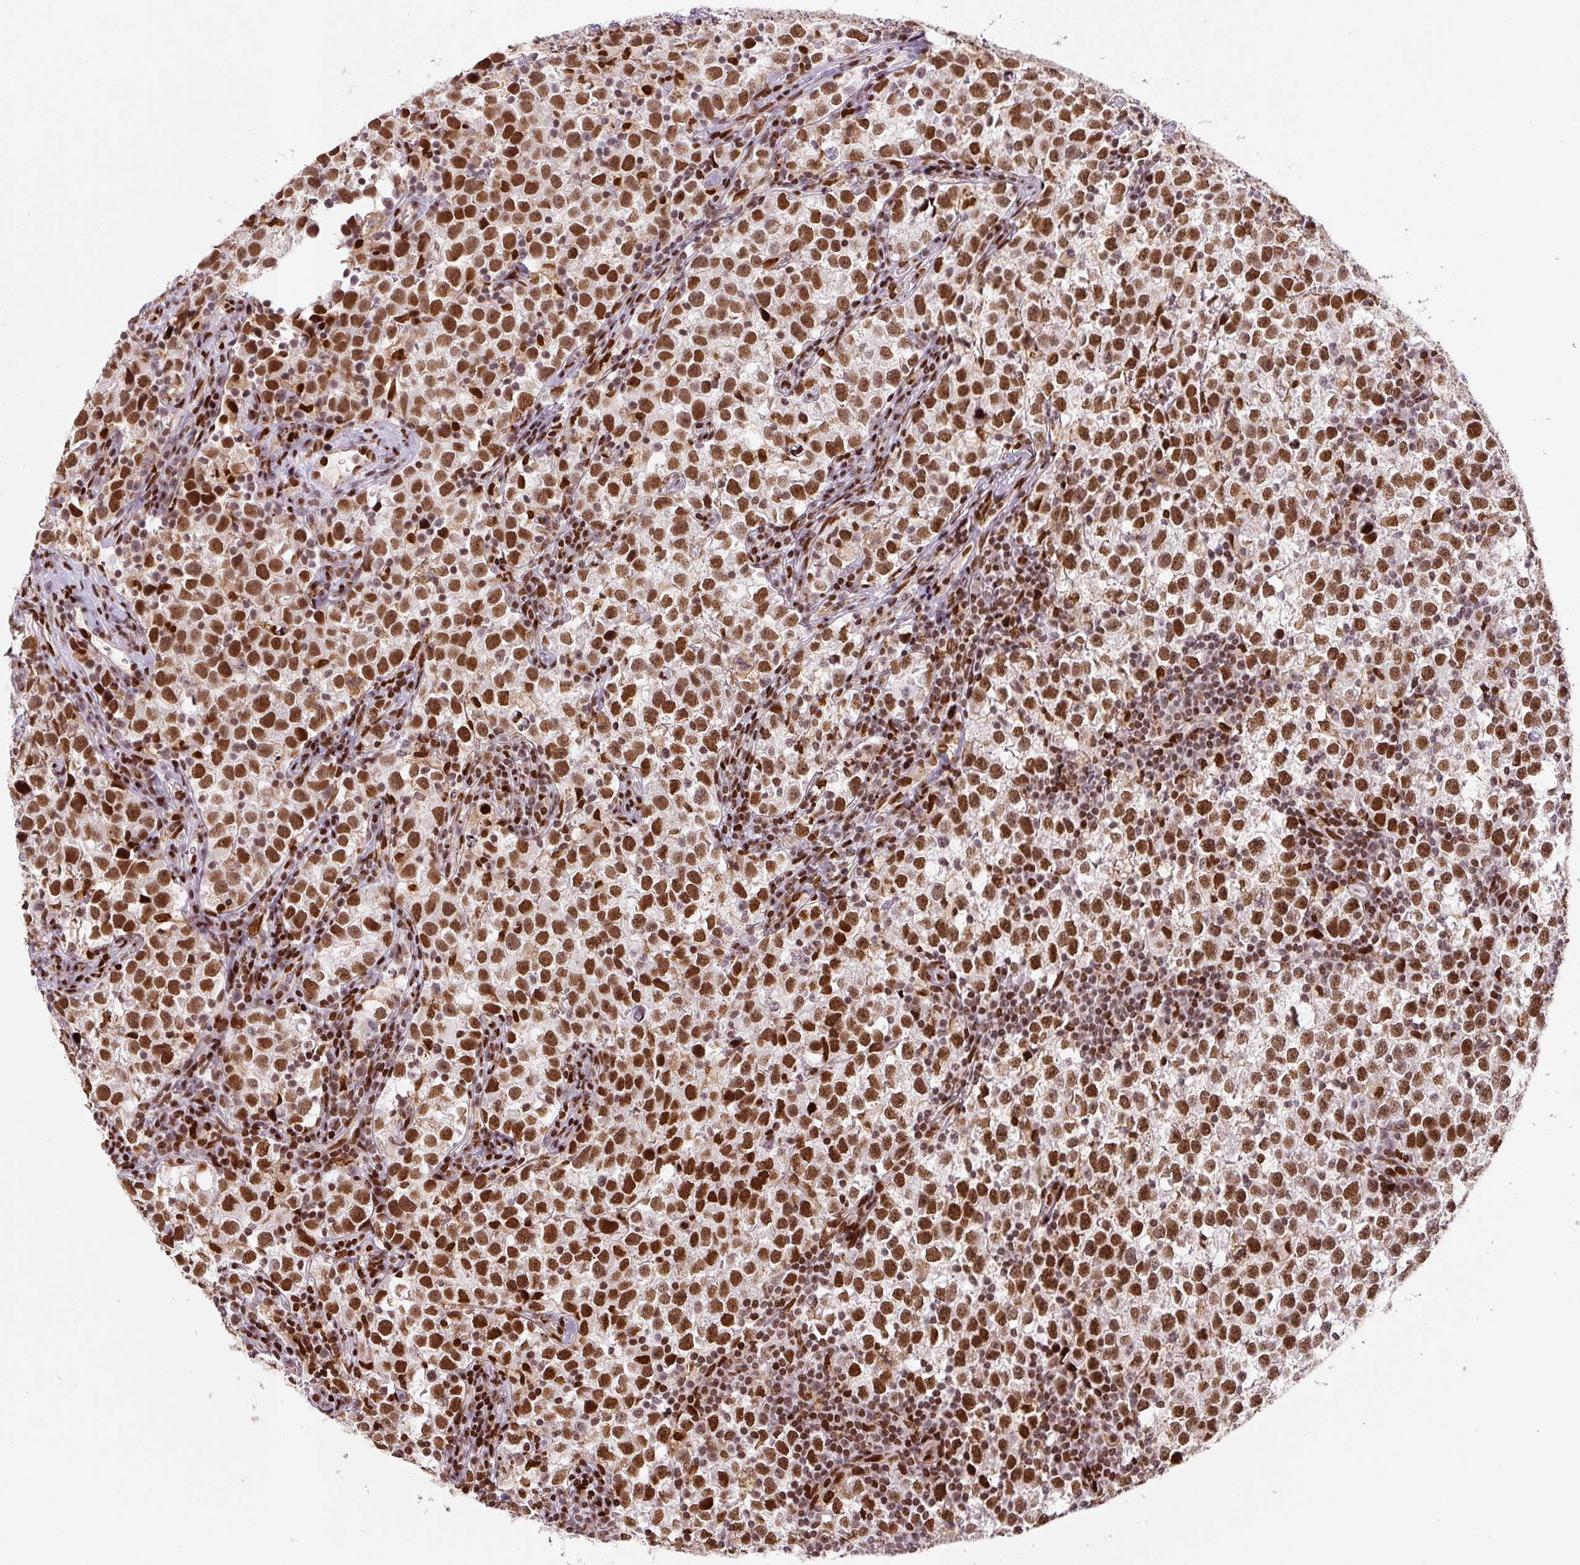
{"staining": {"intensity": "strong", "quantity": ">75%", "location": "nuclear"}, "tissue": "testis cancer", "cell_type": "Tumor cells", "image_type": "cancer", "snomed": [{"axis": "morphology", "description": "Normal tissue, NOS"}, {"axis": "morphology", "description": "Seminoma, NOS"}, {"axis": "topography", "description": "Testis"}], "caption": "There is high levels of strong nuclear positivity in tumor cells of testis seminoma, as demonstrated by immunohistochemical staining (brown color).", "gene": "PYDC2", "patient": {"sex": "male", "age": 43}}